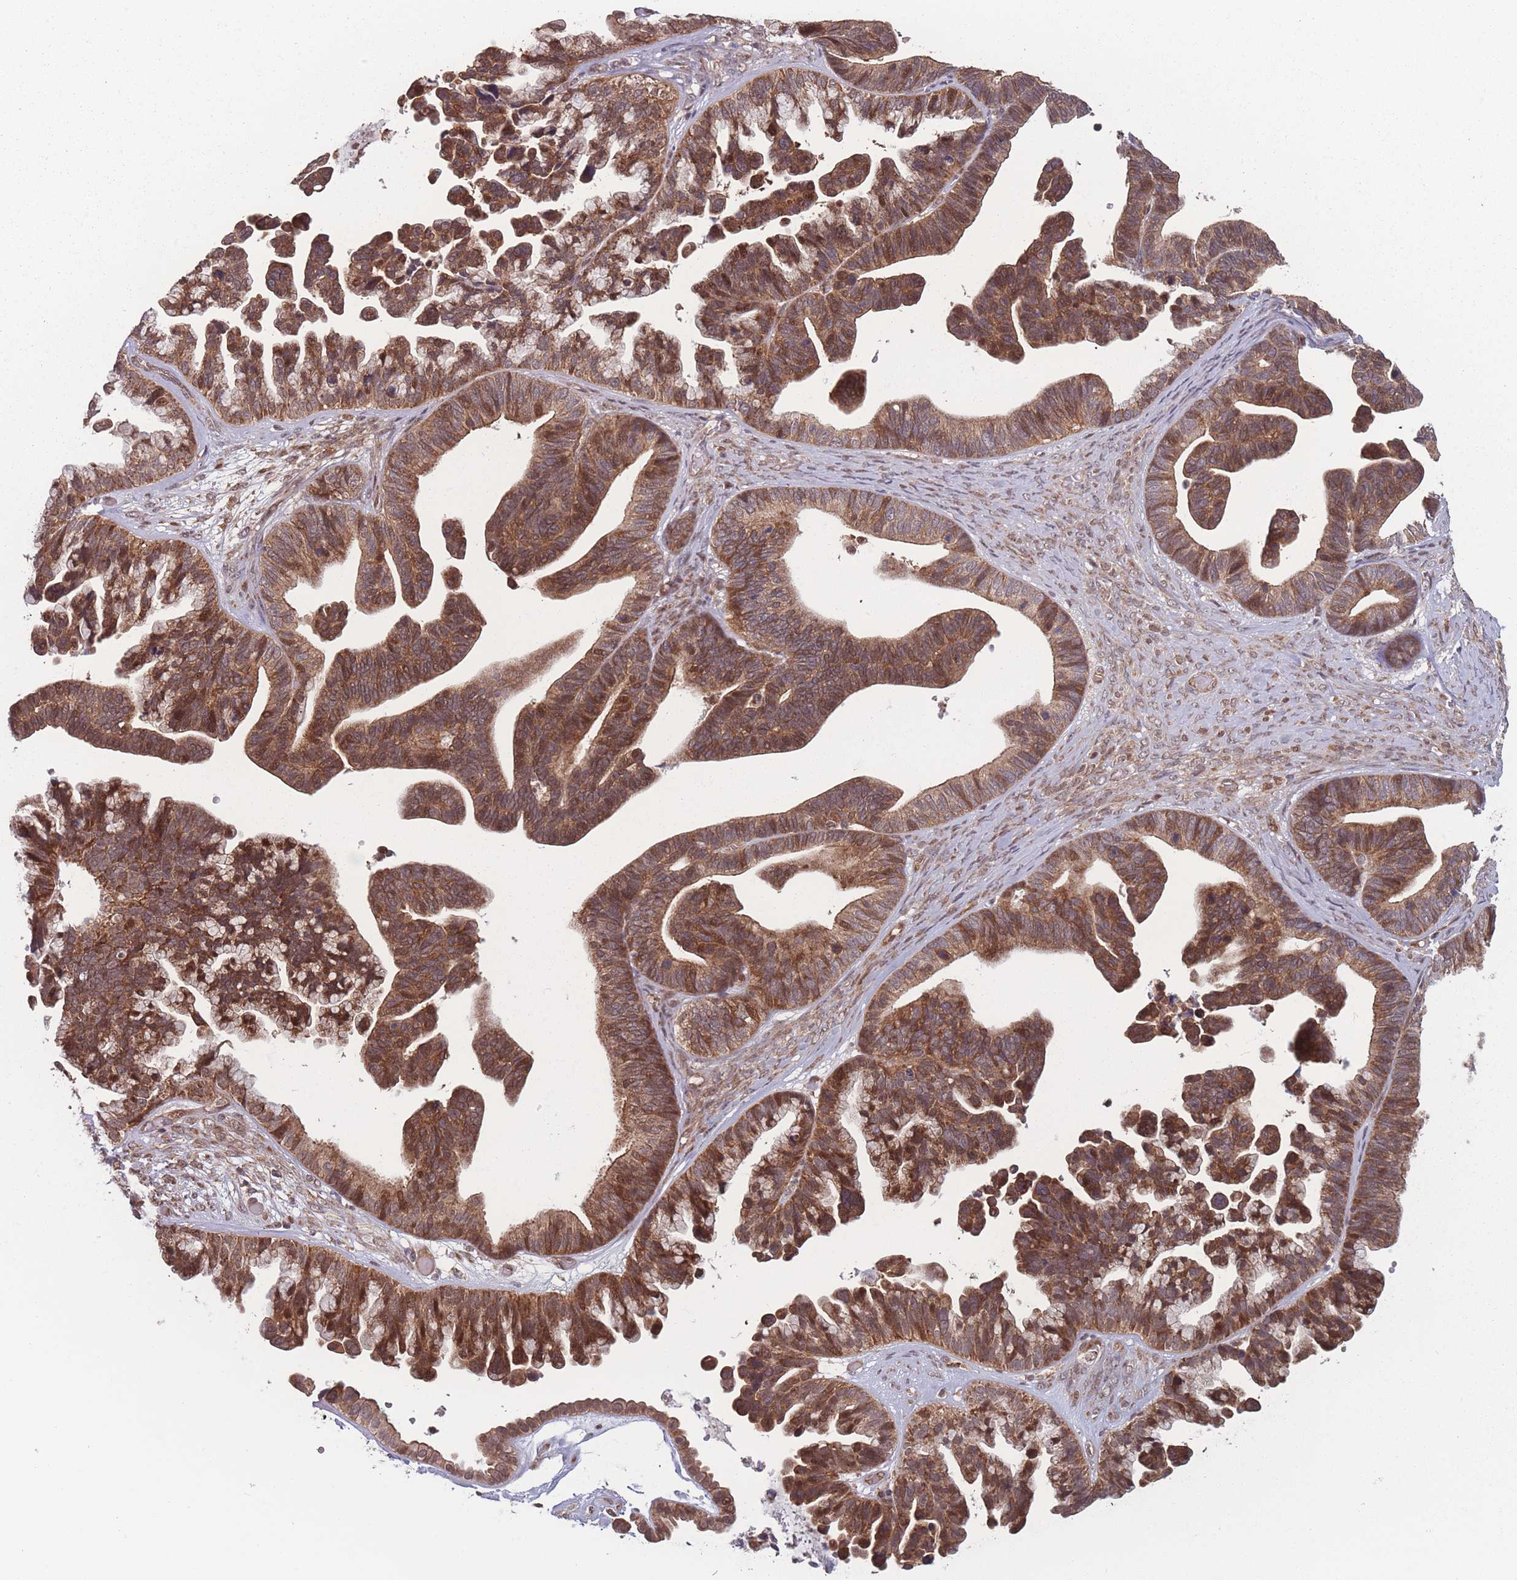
{"staining": {"intensity": "moderate", "quantity": ">75%", "location": "cytoplasmic/membranous"}, "tissue": "ovarian cancer", "cell_type": "Tumor cells", "image_type": "cancer", "snomed": [{"axis": "morphology", "description": "Cystadenocarcinoma, serous, NOS"}, {"axis": "topography", "description": "Ovary"}], "caption": "Protein staining of ovarian cancer tissue shows moderate cytoplasmic/membranous staining in approximately >75% of tumor cells. (brown staining indicates protein expression, while blue staining denotes nuclei).", "gene": "RPS18", "patient": {"sex": "female", "age": 56}}